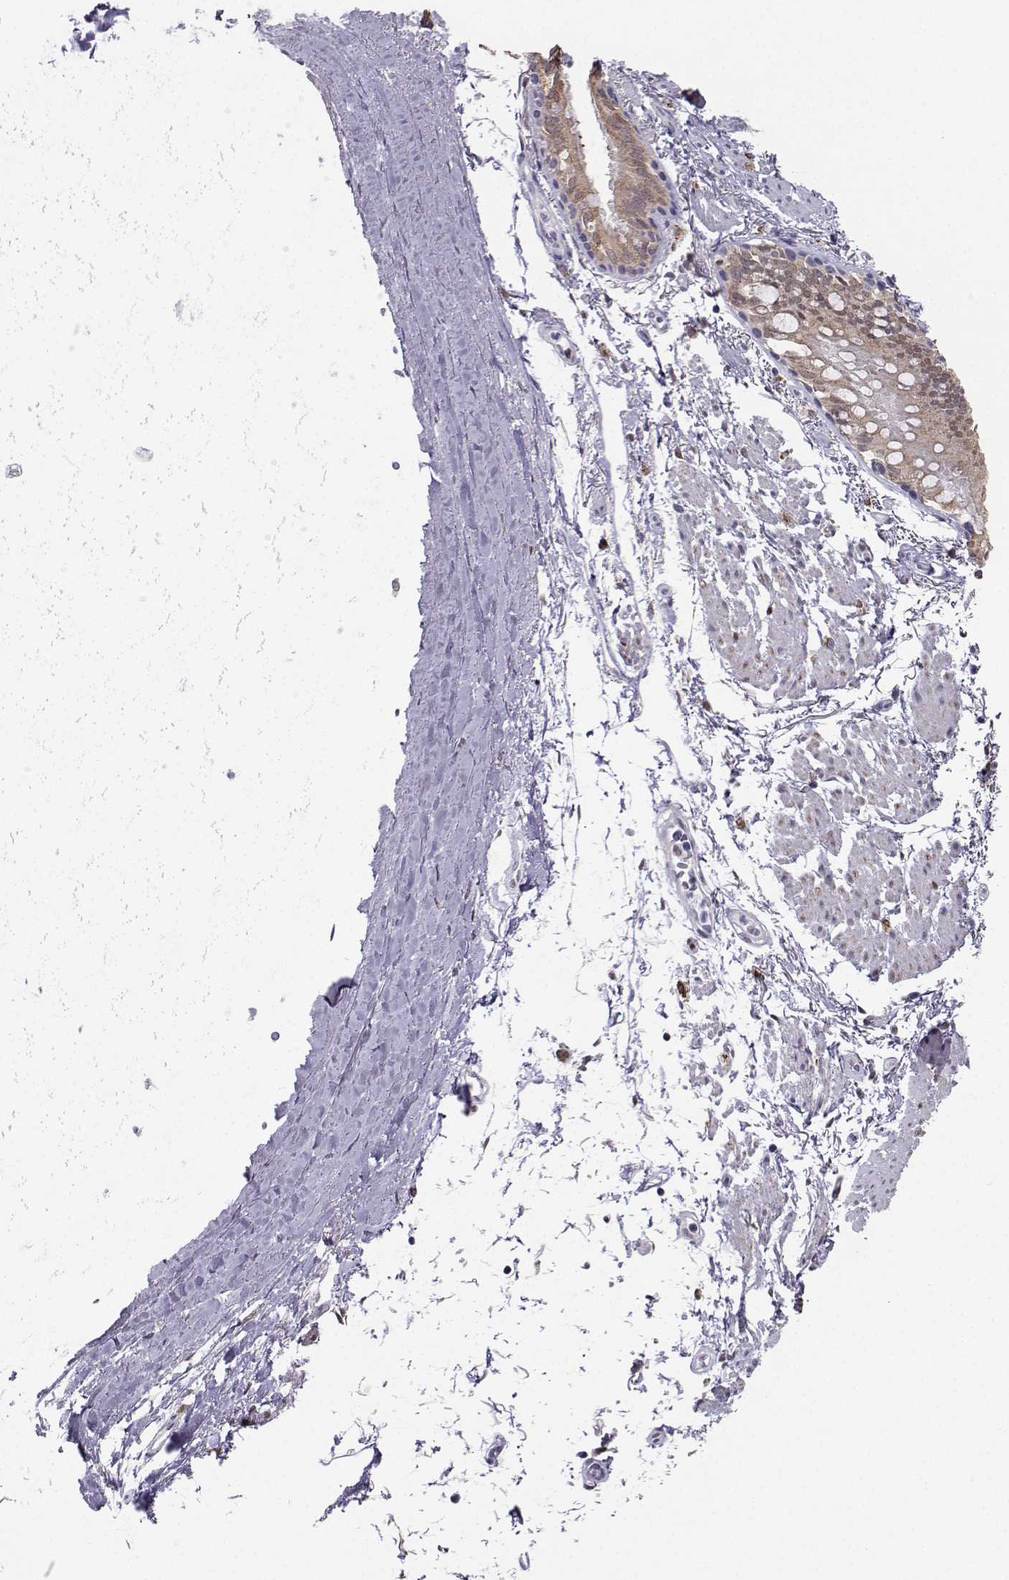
{"staining": {"intensity": "weak", "quantity": ">75%", "location": "cytoplasmic/membranous"}, "tissue": "bronchus", "cell_type": "Respiratory epithelial cells", "image_type": "normal", "snomed": [{"axis": "morphology", "description": "Normal tissue, NOS"}, {"axis": "topography", "description": "Lymph node"}, {"axis": "topography", "description": "Bronchus"}], "caption": "DAB (3,3'-diaminobenzidine) immunohistochemical staining of unremarkable bronchus displays weak cytoplasmic/membranous protein positivity in approximately >75% of respiratory epithelial cells.", "gene": "DCLK3", "patient": {"sex": "female", "age": 70}}